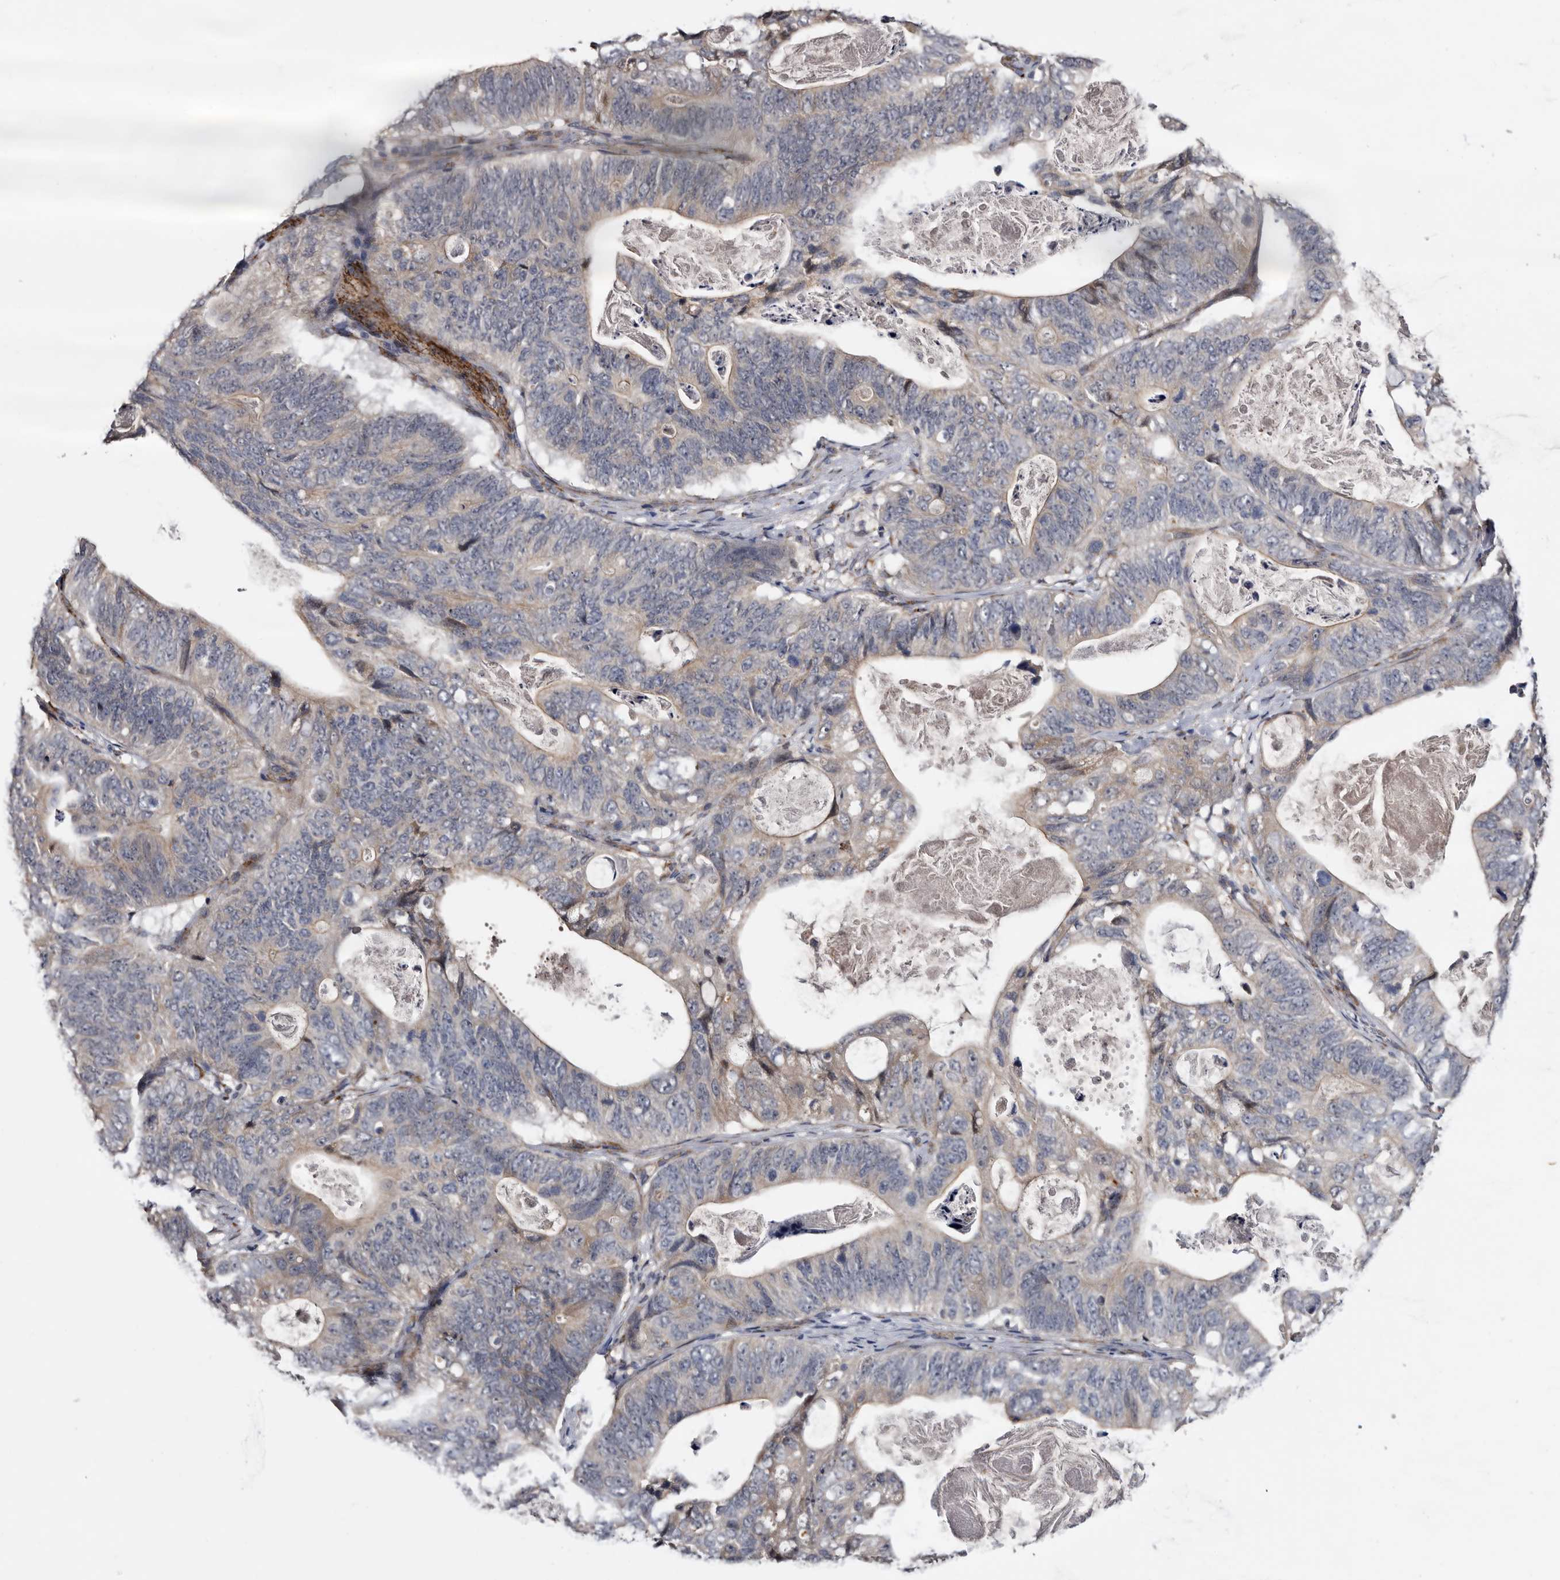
{"staining": {"intensity": "weak", "quantity": "<25%", "location": "cytoplasmic/membranous"}, "tissue": "stomach cancer", "cell_type": "Tumor cells", "image_type": "cancer", "snomed": [{"axis": "morphology", "description": "Normal tissue, NOS"}, {"axis": "morphology", "description": "Adenocarcinoma, NOS"}, {"axis": "topography", "description": "Stomach"}], "caption": "Tumor cells show no significant positivity in adenocarcinoma (stomach). (DAB (3,3'-diaminobenzidine) immunohistochemistry (IHC), high magnification).", "gene": "ARMCX2", "patient": {"sex": "female", "age": 89}}